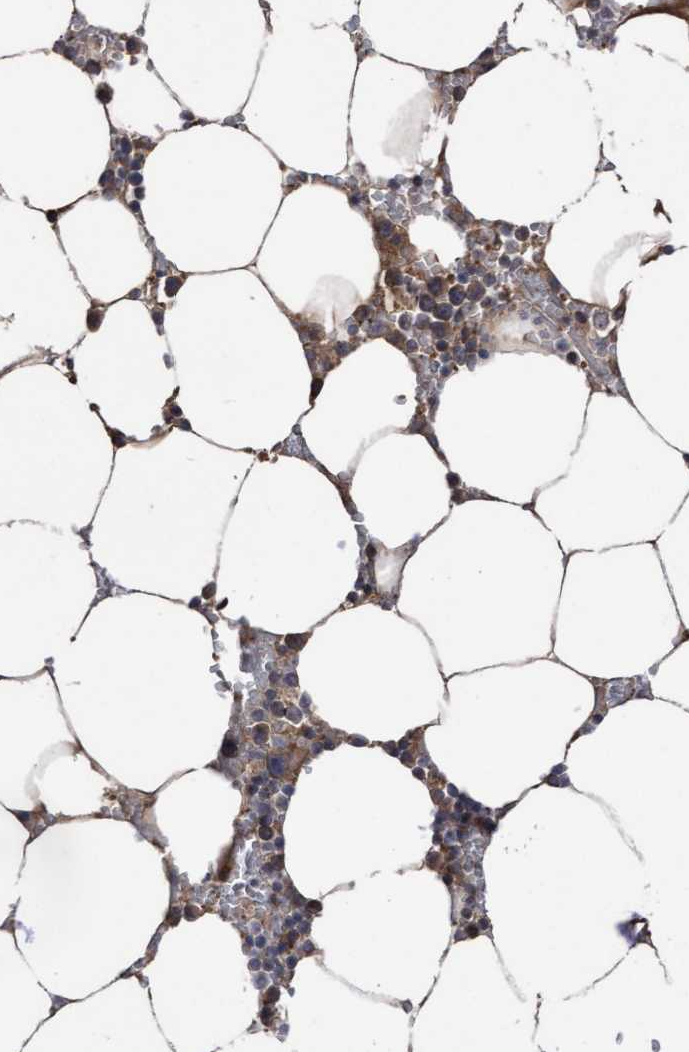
{"staining": {"intensity": "moderate", "quantity": "<25%", "location": "cytoplasmic/membranous"}, "tissue": "bone marrow", "cell_type": "Hematopoietic cells", "image_type": "normal", "snomed": [{"axis": "morphology", "description": "Normal tissue, NOS"}, {"axis": "topography", "description": "Bone marrow"}], "caption": "Bone marrow stained with immunohistochemistry (IHC) shows moderate cytoplasmic/membranous positivity in approximately <25% of hematopoietic cells. Ihc stains the protein of interest in brown and the nuclei are stained blue.", "gene": "COBL", "patient": {"sex": "male", "age": 70}}